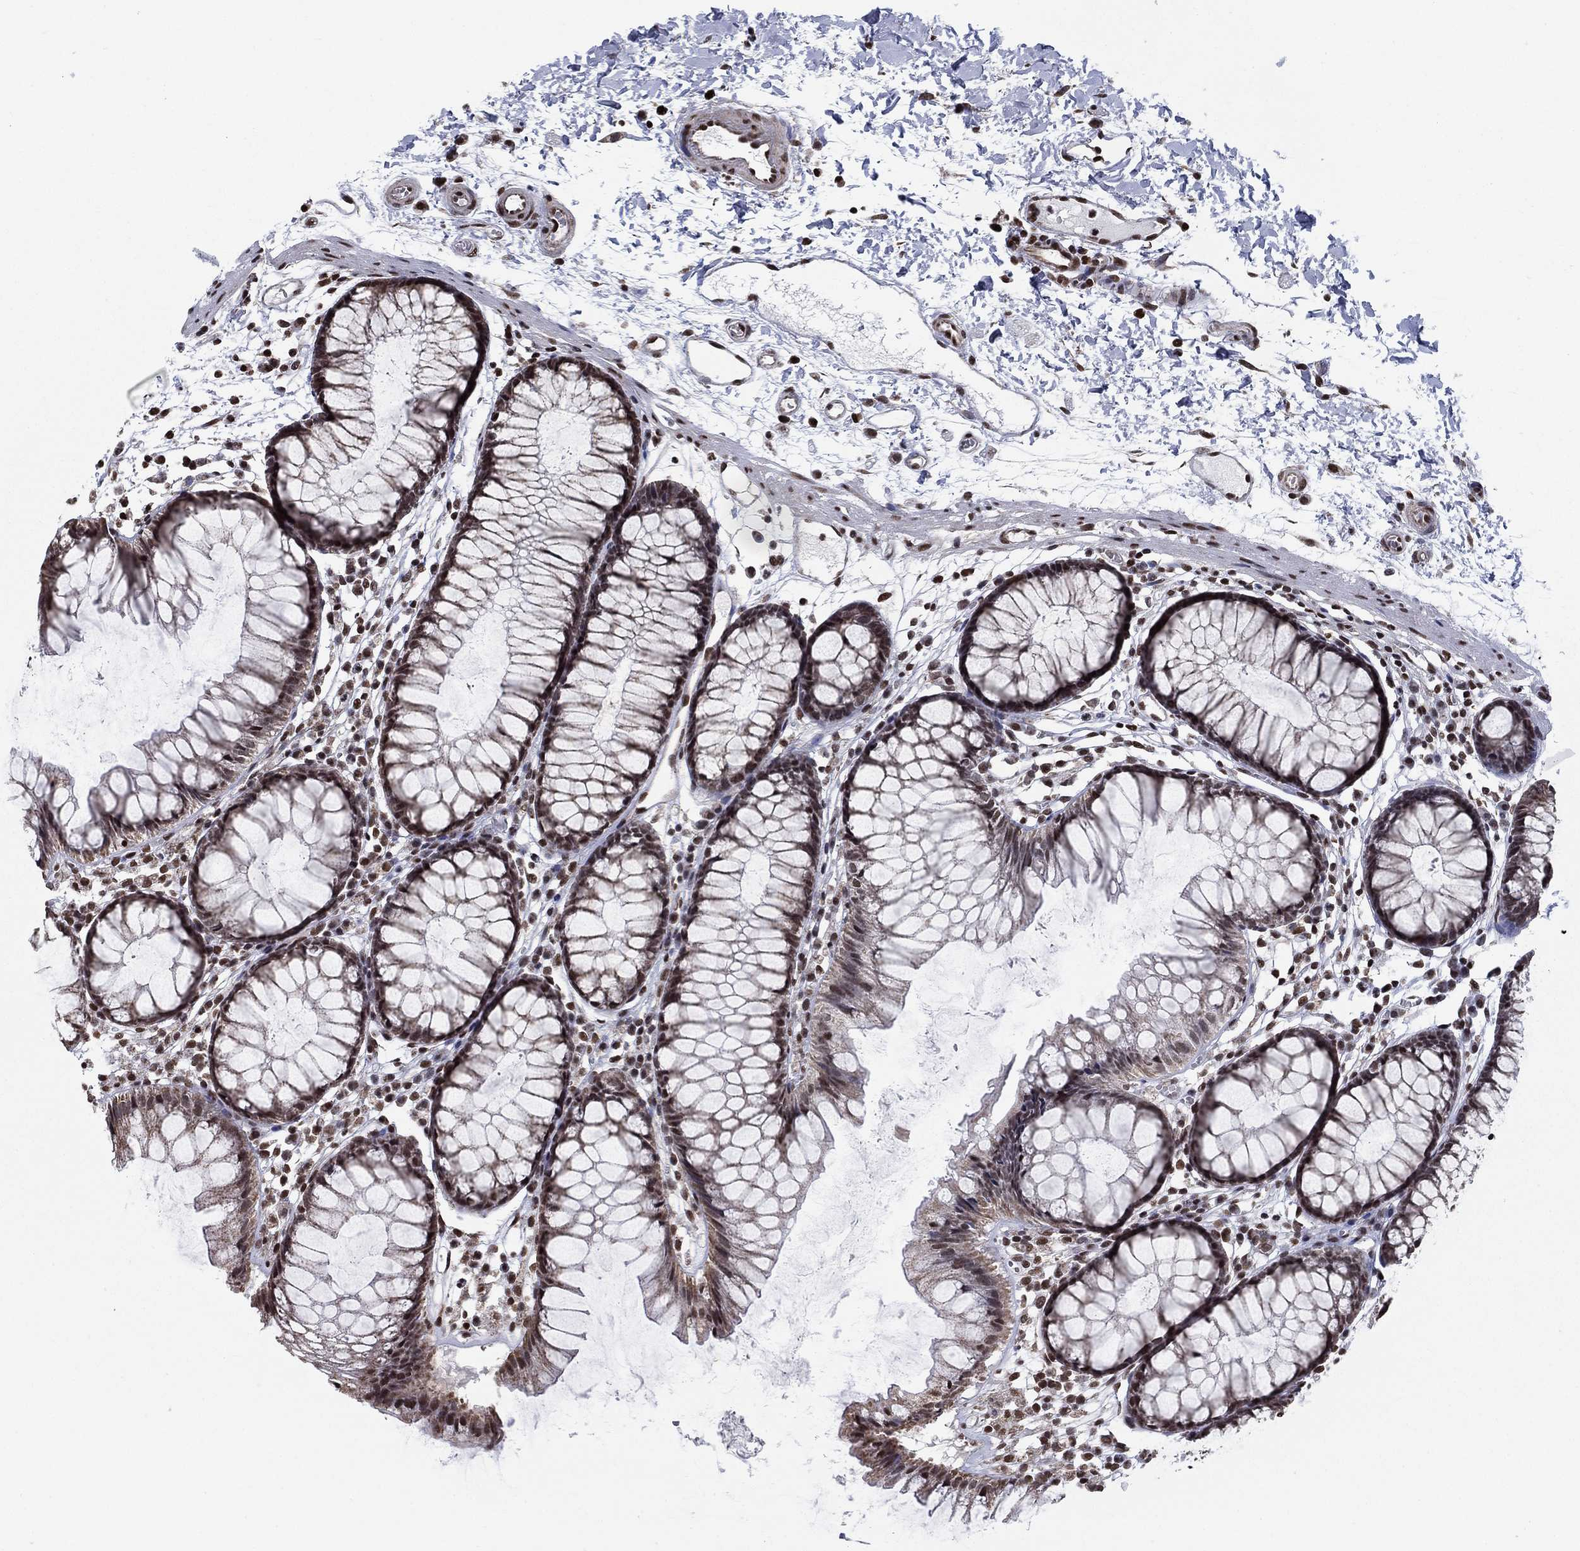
{"staining": {"intensity": "moderate", "quantity": ">75%", "location": "nuclear"}, "tissue": "colon", "cell_type": "Endothelial cells", "image_type": "normal", "snomed": [{"axis": "morphology", "description": "Normal tissue, NOS"}, {"axis": "morphology", "description": "Adenocarcinoma, NOS"}, {"axis": "topography", "description": "Colon"}], "caption": "Endothelial cells display medium levels of moderate nuclear expression in approximately >75% of cells in normal colon. The protein is stained brown, and the nuclei are stained in blue (DAB IHC with brightfield microscopy, high magnification).", "gene": "N4BP2", "patient": {"sex": "male", "age": 65}}